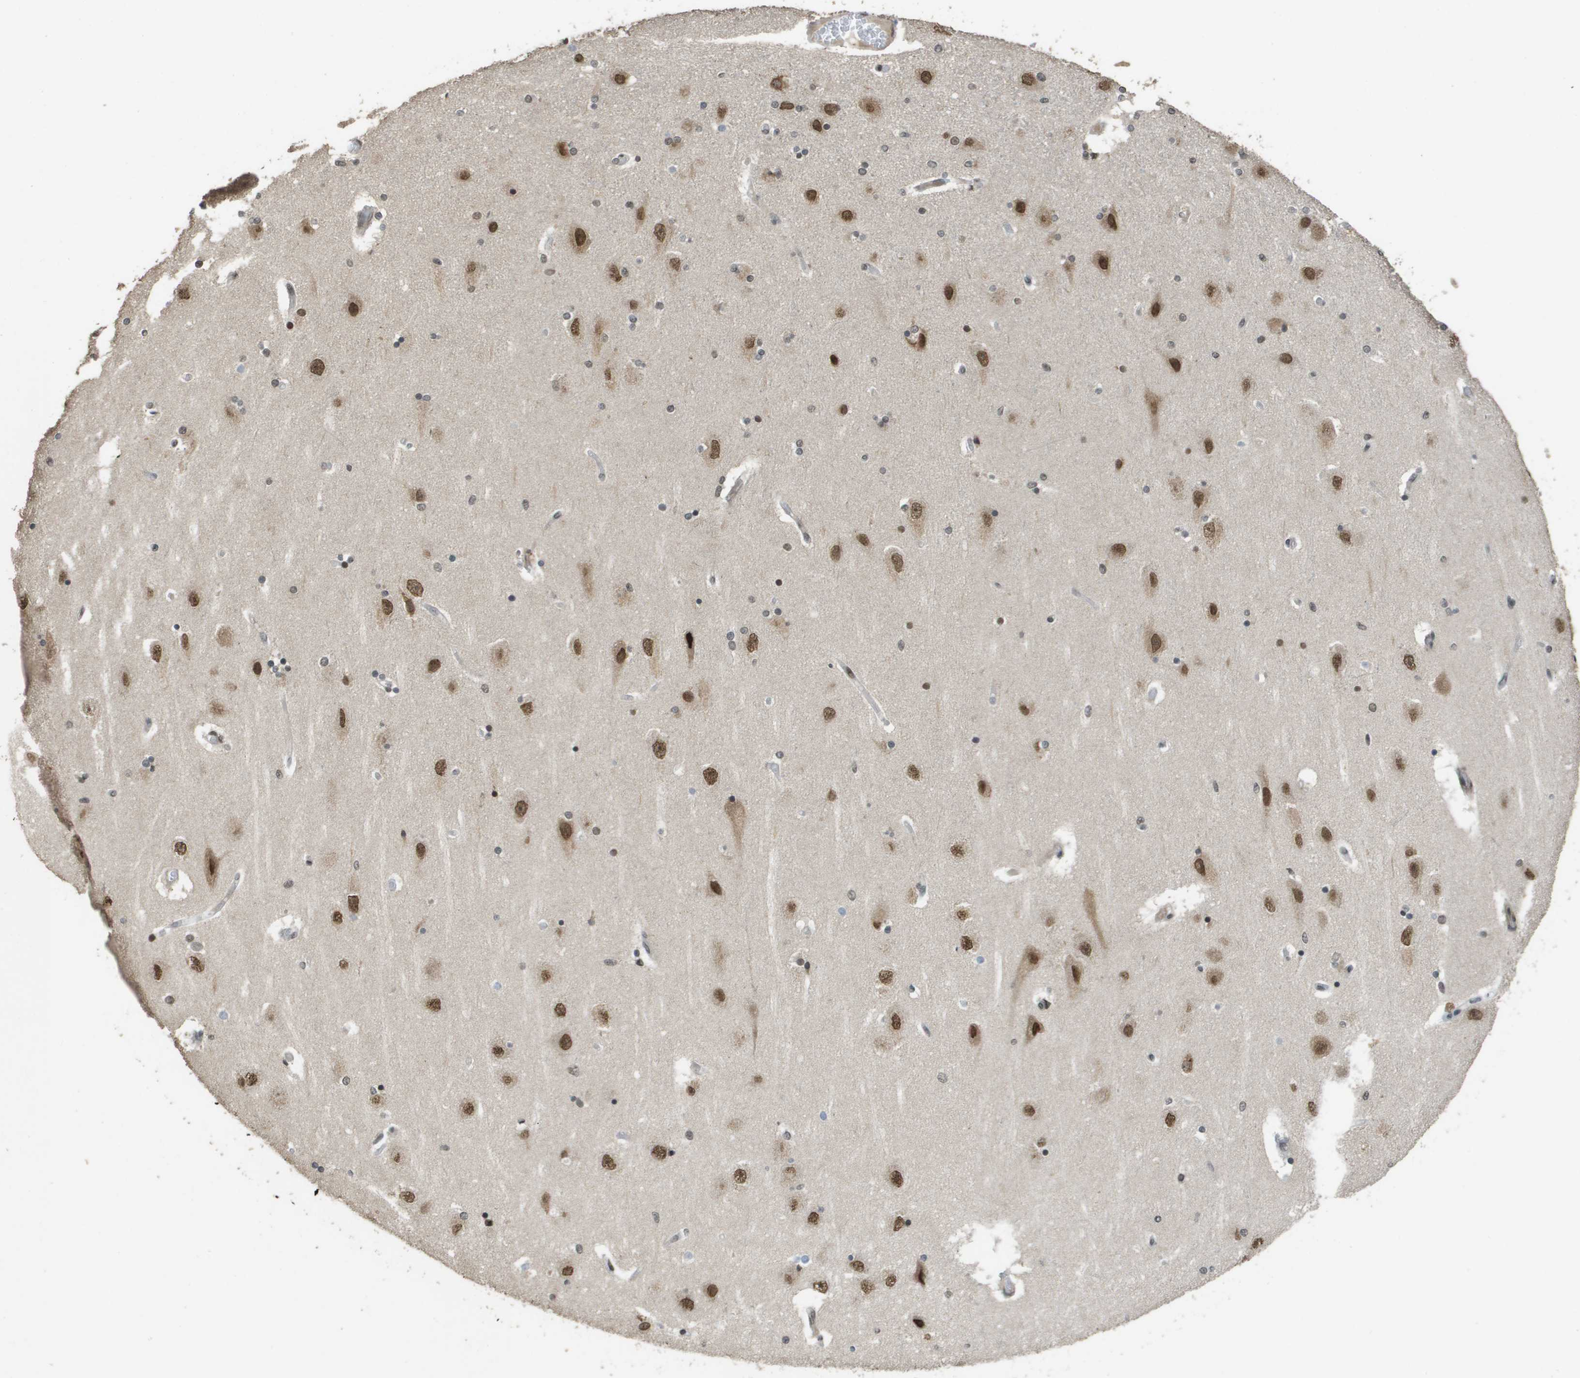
{"staining": {"intensity": "moderate", "quantity": "<25%", "location": "nuclear"}, "tissue": "hippocampus", "cell_type": "Glial cells", "image_type": "normal", "snomed": [{"axis": "morphology", "description": "Normal tissue, NOS"}, {"axis": "topography", "description": "Hippocampus"}], "caption": "Immunohistochemistry of unremarkable human hippocampus exhibits low levels of moderate nuclear staining in about <25% of glial cells.", "gene": "KAT5", "patient": {"sex": "female", "age": 54}}